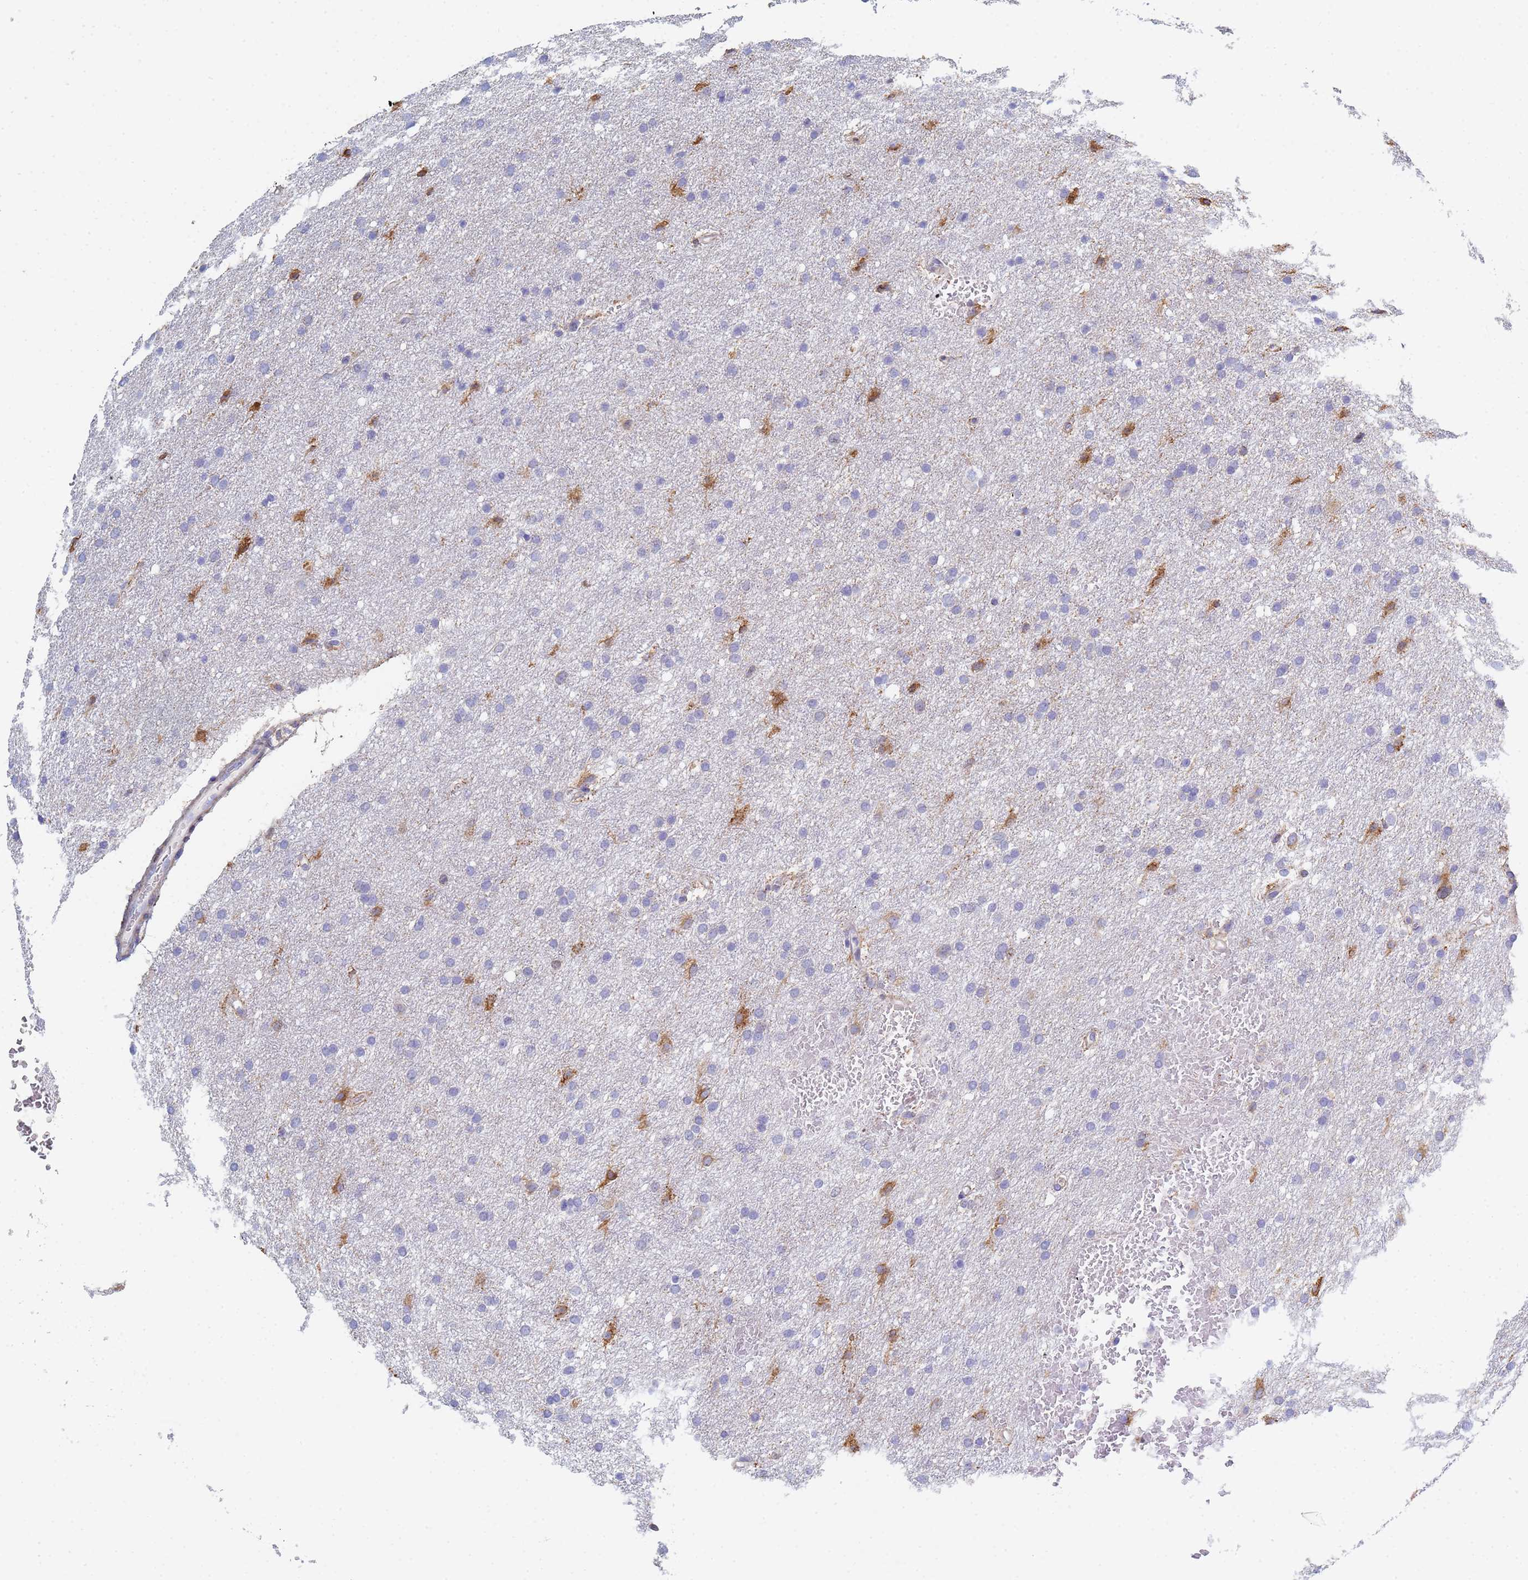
{"staining": {"intensity": "moderate", "quantity": "<25%", "location": "cytoplasmic/membranous"}, "tissue": "glioma", "cell_type": "Tumor cells", "image_type": "cancer", "snomed": [{"axis": "morphology", "description": "Glioma, malignant, High grade"}, {"axis": "topography", "description": "Cerebral cortex"}], "caption": "There is low levels of moderate cytoplasmic/membranous expression in tumor cells of high-grade glioma (malignant), as demonstrated by immunohistochemical staining (brown color).", "gene": "GDAP2", "patient": {"sex": "female", "age": 36}}